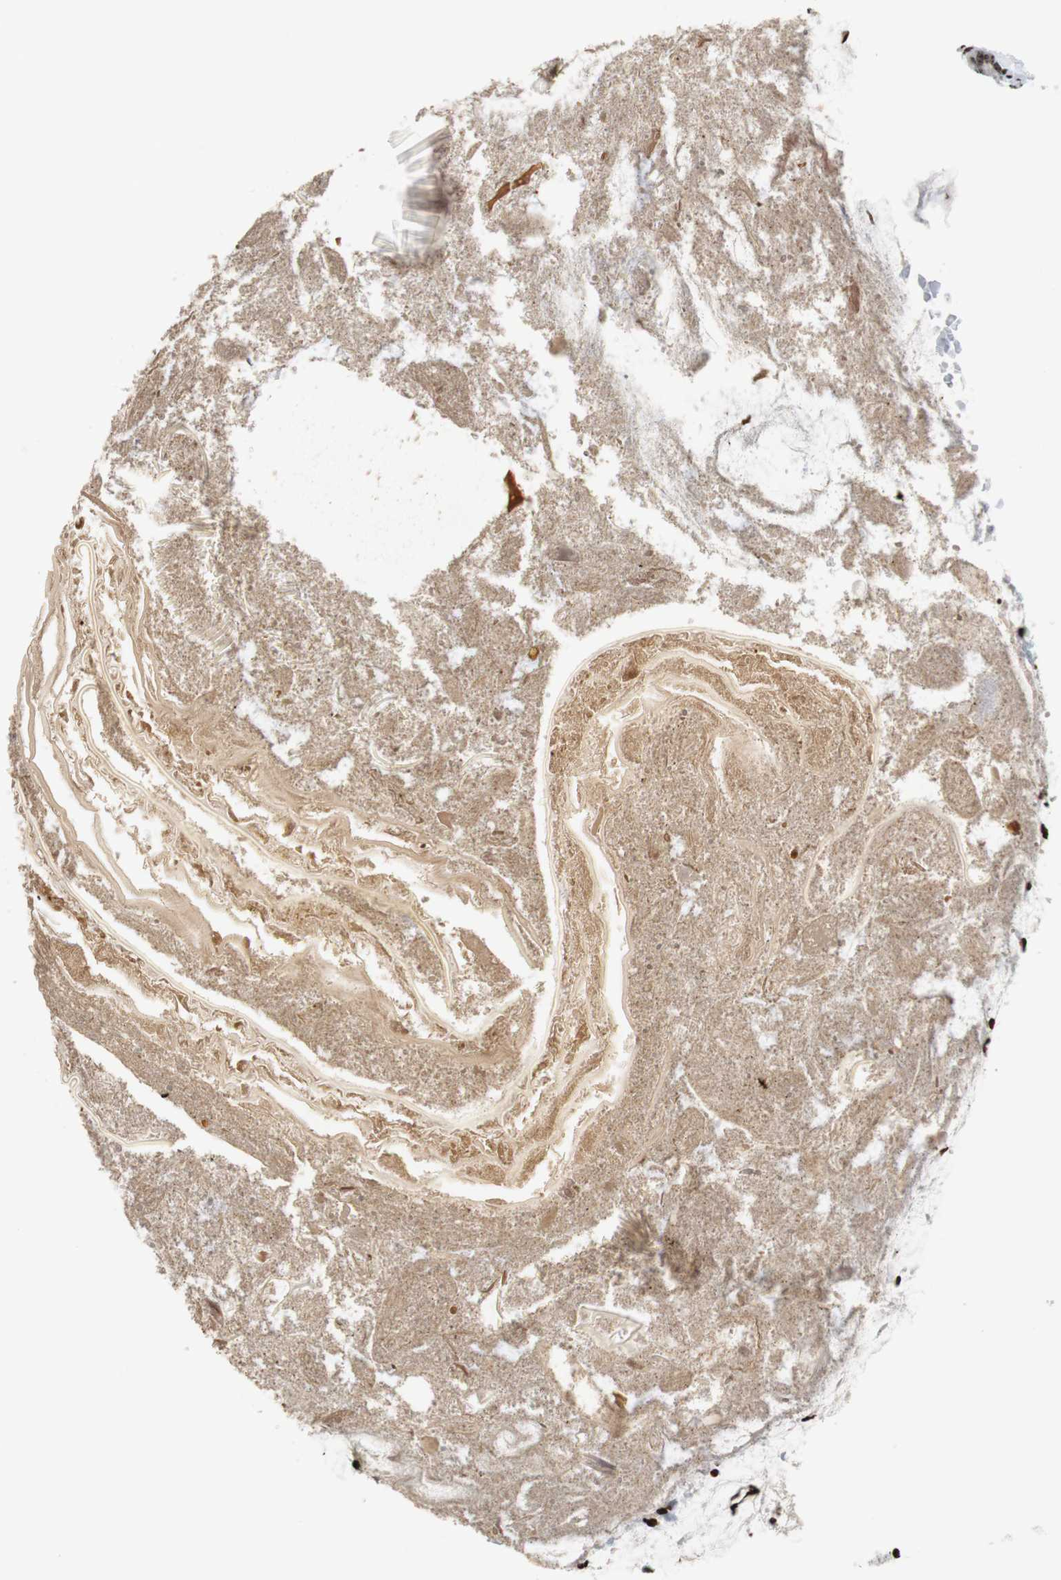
{"staining": {"intensity": "strong", "quantity": ">75%", "location": "nuclear"}, "tissue": "appendix", "cell_type": "Glandular cells", "image_type": "normal", "snomed": [{"axis": "morphology", "description": "Normal tissue, NOS"}, {"axis": "topography", "description": "Appendix"}], "caption": "This photomicrograph shows immunohistochemistry (IHC) staining of benign human appendix, with high strong nuclear staining in approximately >75% of glandular cells.", "gene": "H1", "patient": {"sex": "male", "age": 52}}